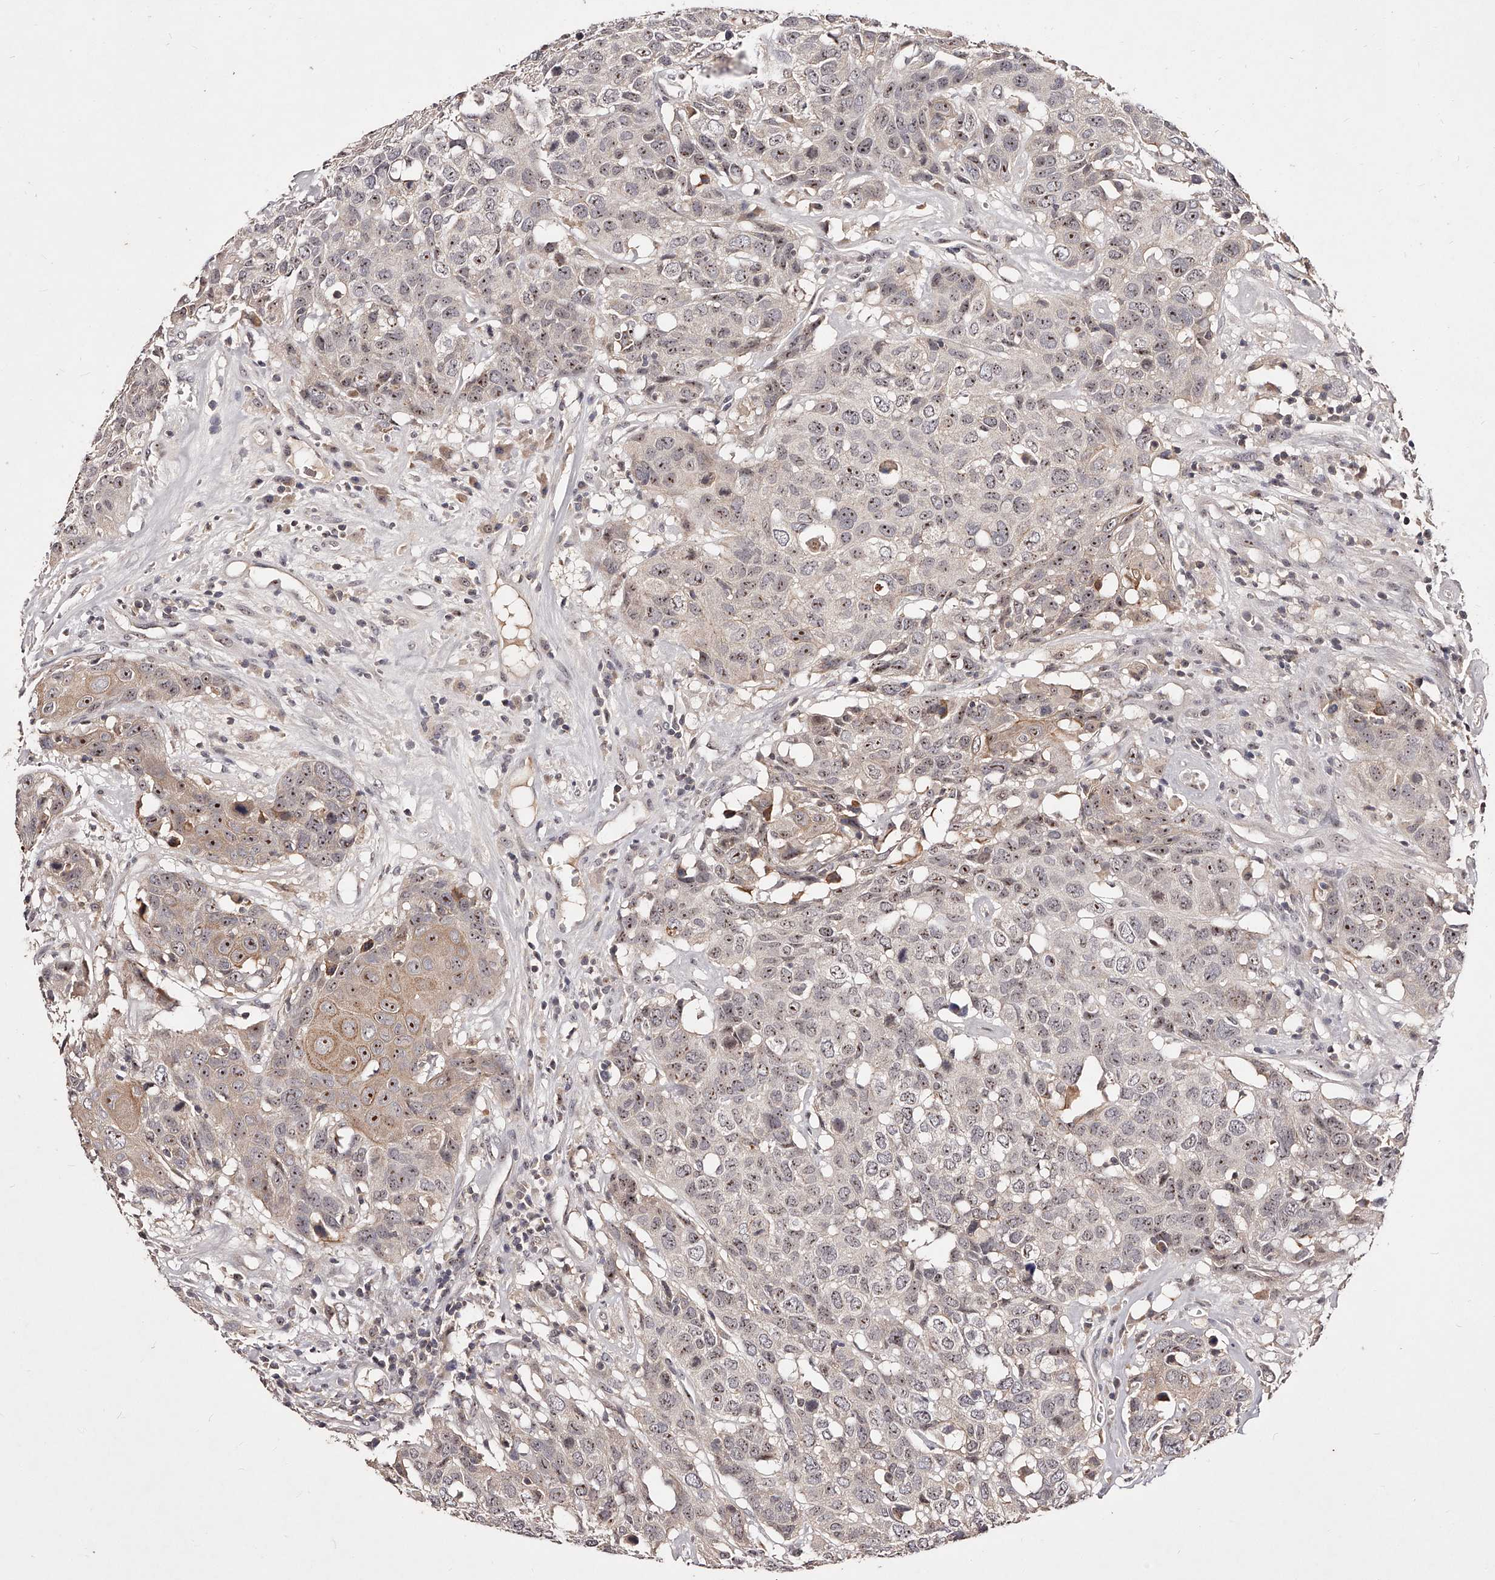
{"staining": {"intensity": "weak", "quantity": "25%-75%", "location": "cytoplasmic/membranous,nuclear"}, "tissue": "head and neck cancer", "cell_type": "Tumor cells", "image_type": "cancer", "snomed": [{"axis": "morphology", "description": "Squamous cell carcinoma, NOS"}, {"axis": "topography", "description": "Head-Neck"}], "caption": "Squamous cell carcinoma (head and neck) stained for a protein reveals weak cytoplasmic/membranous and nuclear positivity in tumor cells.", "gene": "PHACTR1", "patient": {"sex": "male", "age": 66}}